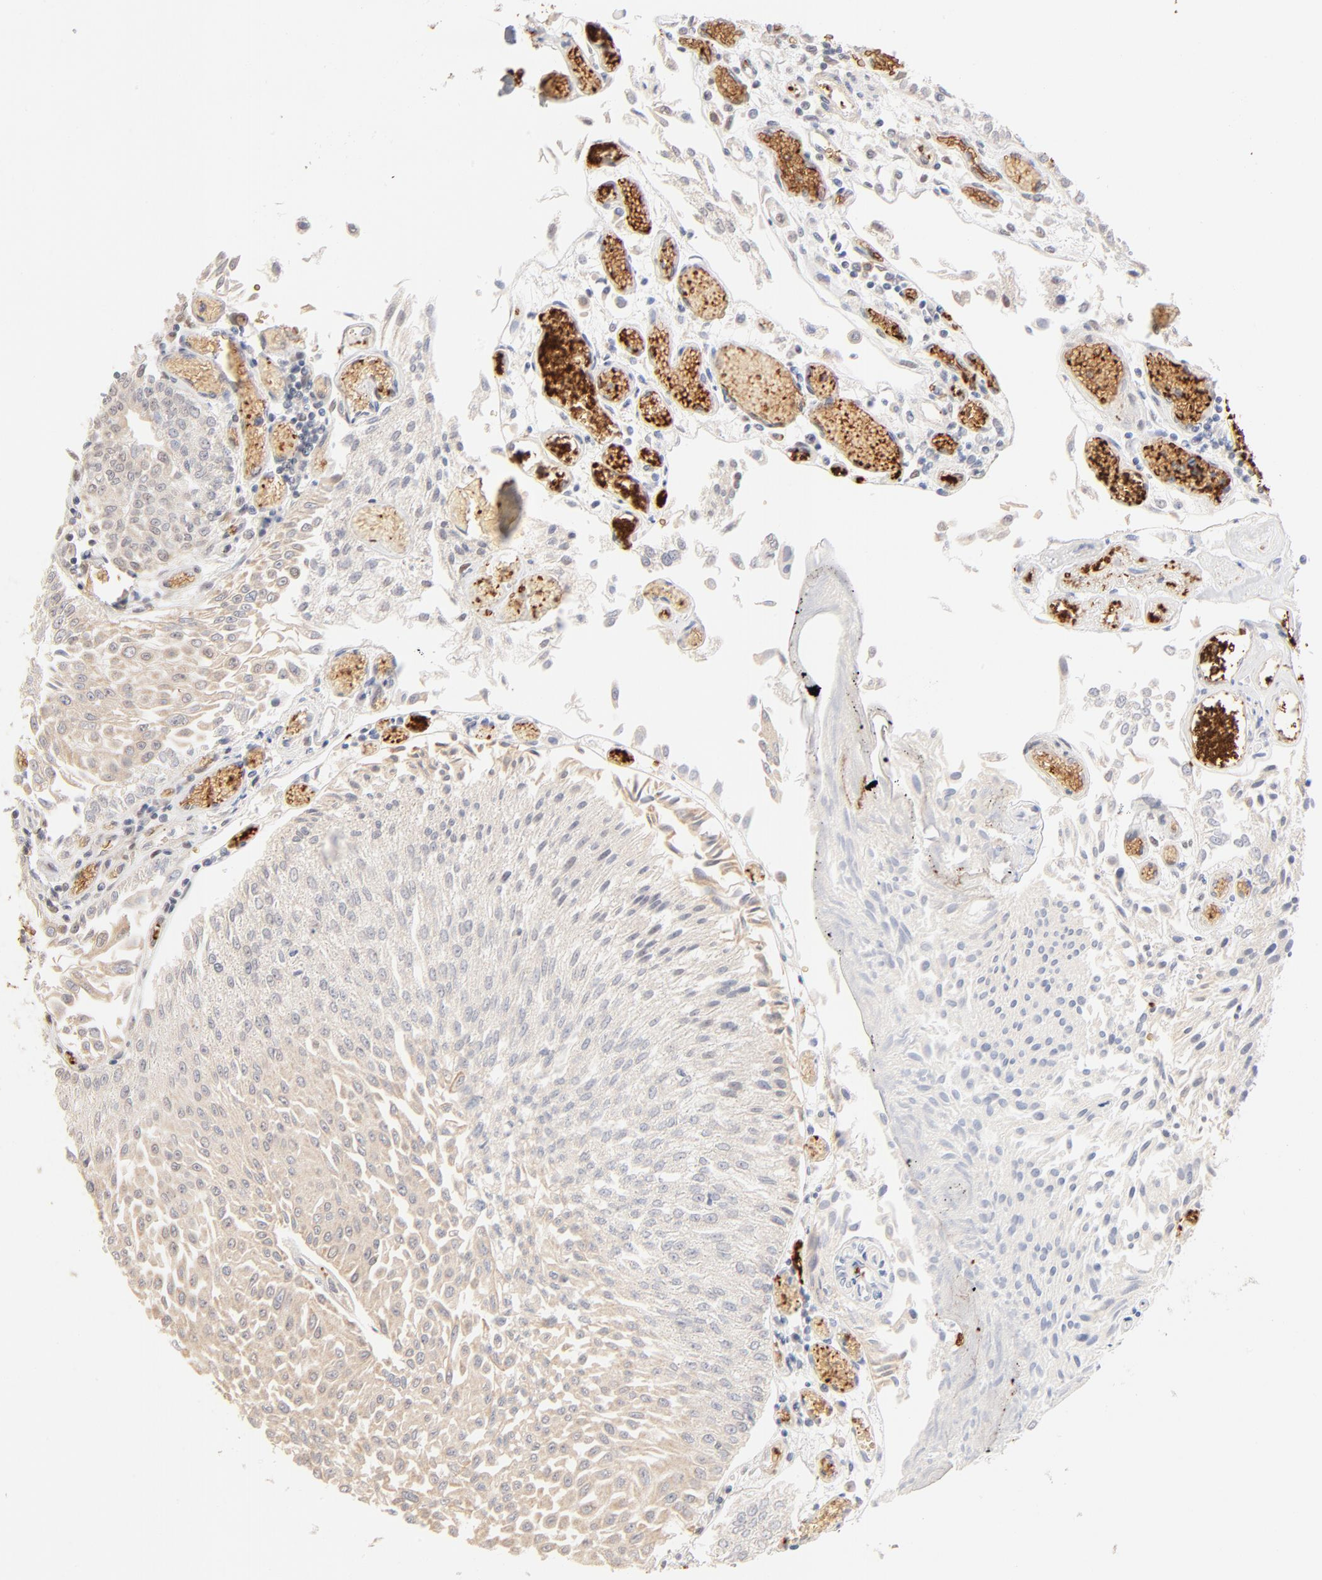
{"staining": {"intensity": "weak", "quantity": ">75%", "location": "cytoplasmic/membranous"}, "tissue": "urothelial cancer", "cell_type": "Tumor cells", "image_type": "cancer", "snomed": [{"axis": "morphology", "description": "Urothelial carcinoma, Low grade"}, {"axis": "topography", "description": "Urinary bladder"}], "caption": "The micrograph exhibits immunohistochemical staining of urothelial cancer. There is weak cytoplasmic/membranous staining is seen in about >75% of tumor cells.", "gene": "SPTB", "patient": {"sex": "male", "age": 86}}